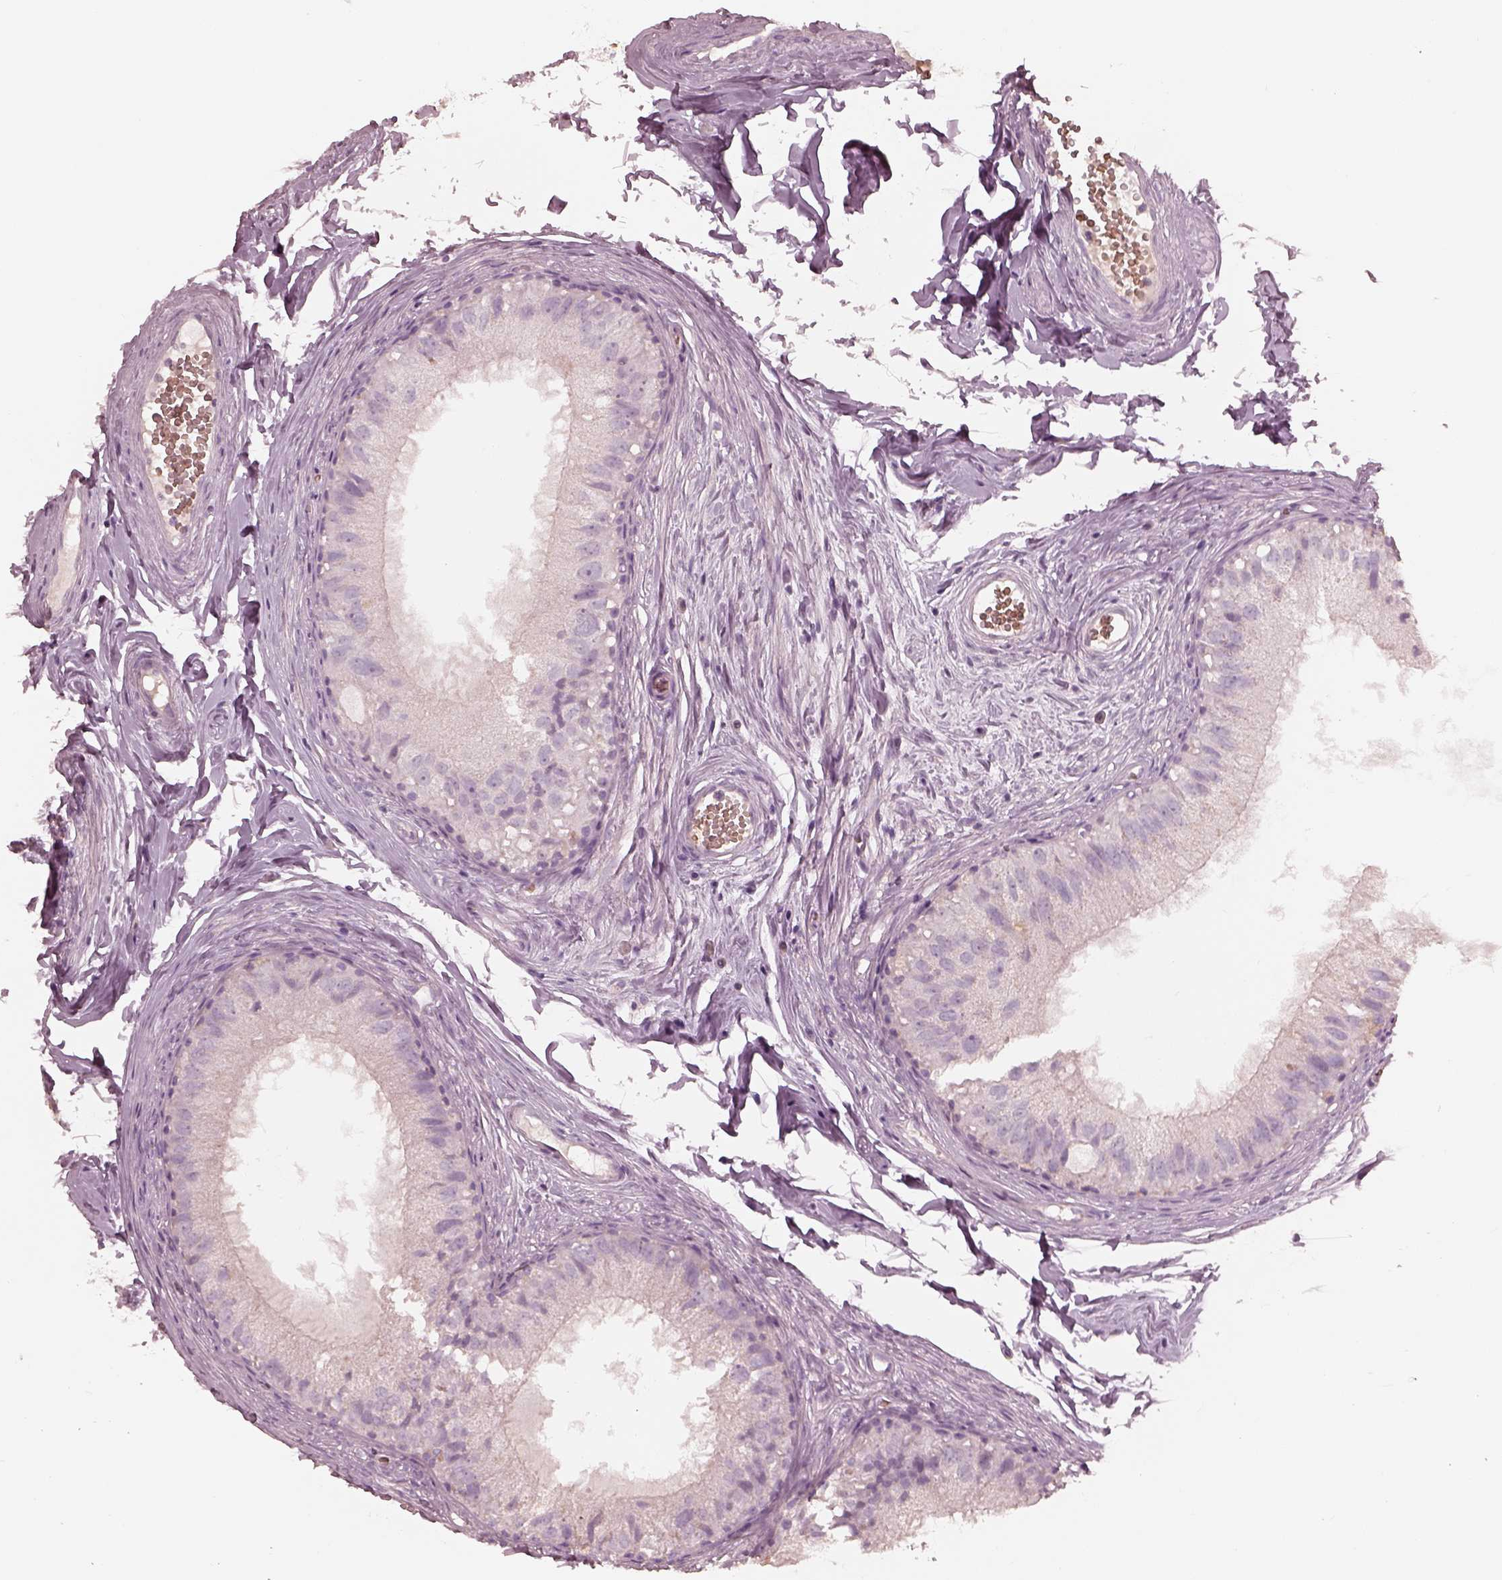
{"staining": {"intensity": "negative", "quantity": "none", "location": "none"}, "tissue": "epididymis", "cell_type": "Glandular cells", "image_type": "normal", "snomed": [{"axis": "morphology", "description": "Normal tissue, NOS"}, {"axis": "topography", "description": "Epididymis"}], "caption": "The histopathology image demonstrates no significant positivity in glandular cells of epididymis.", "gene": "ANKLE1", "patient": {"sex": "male", "age": 45}}